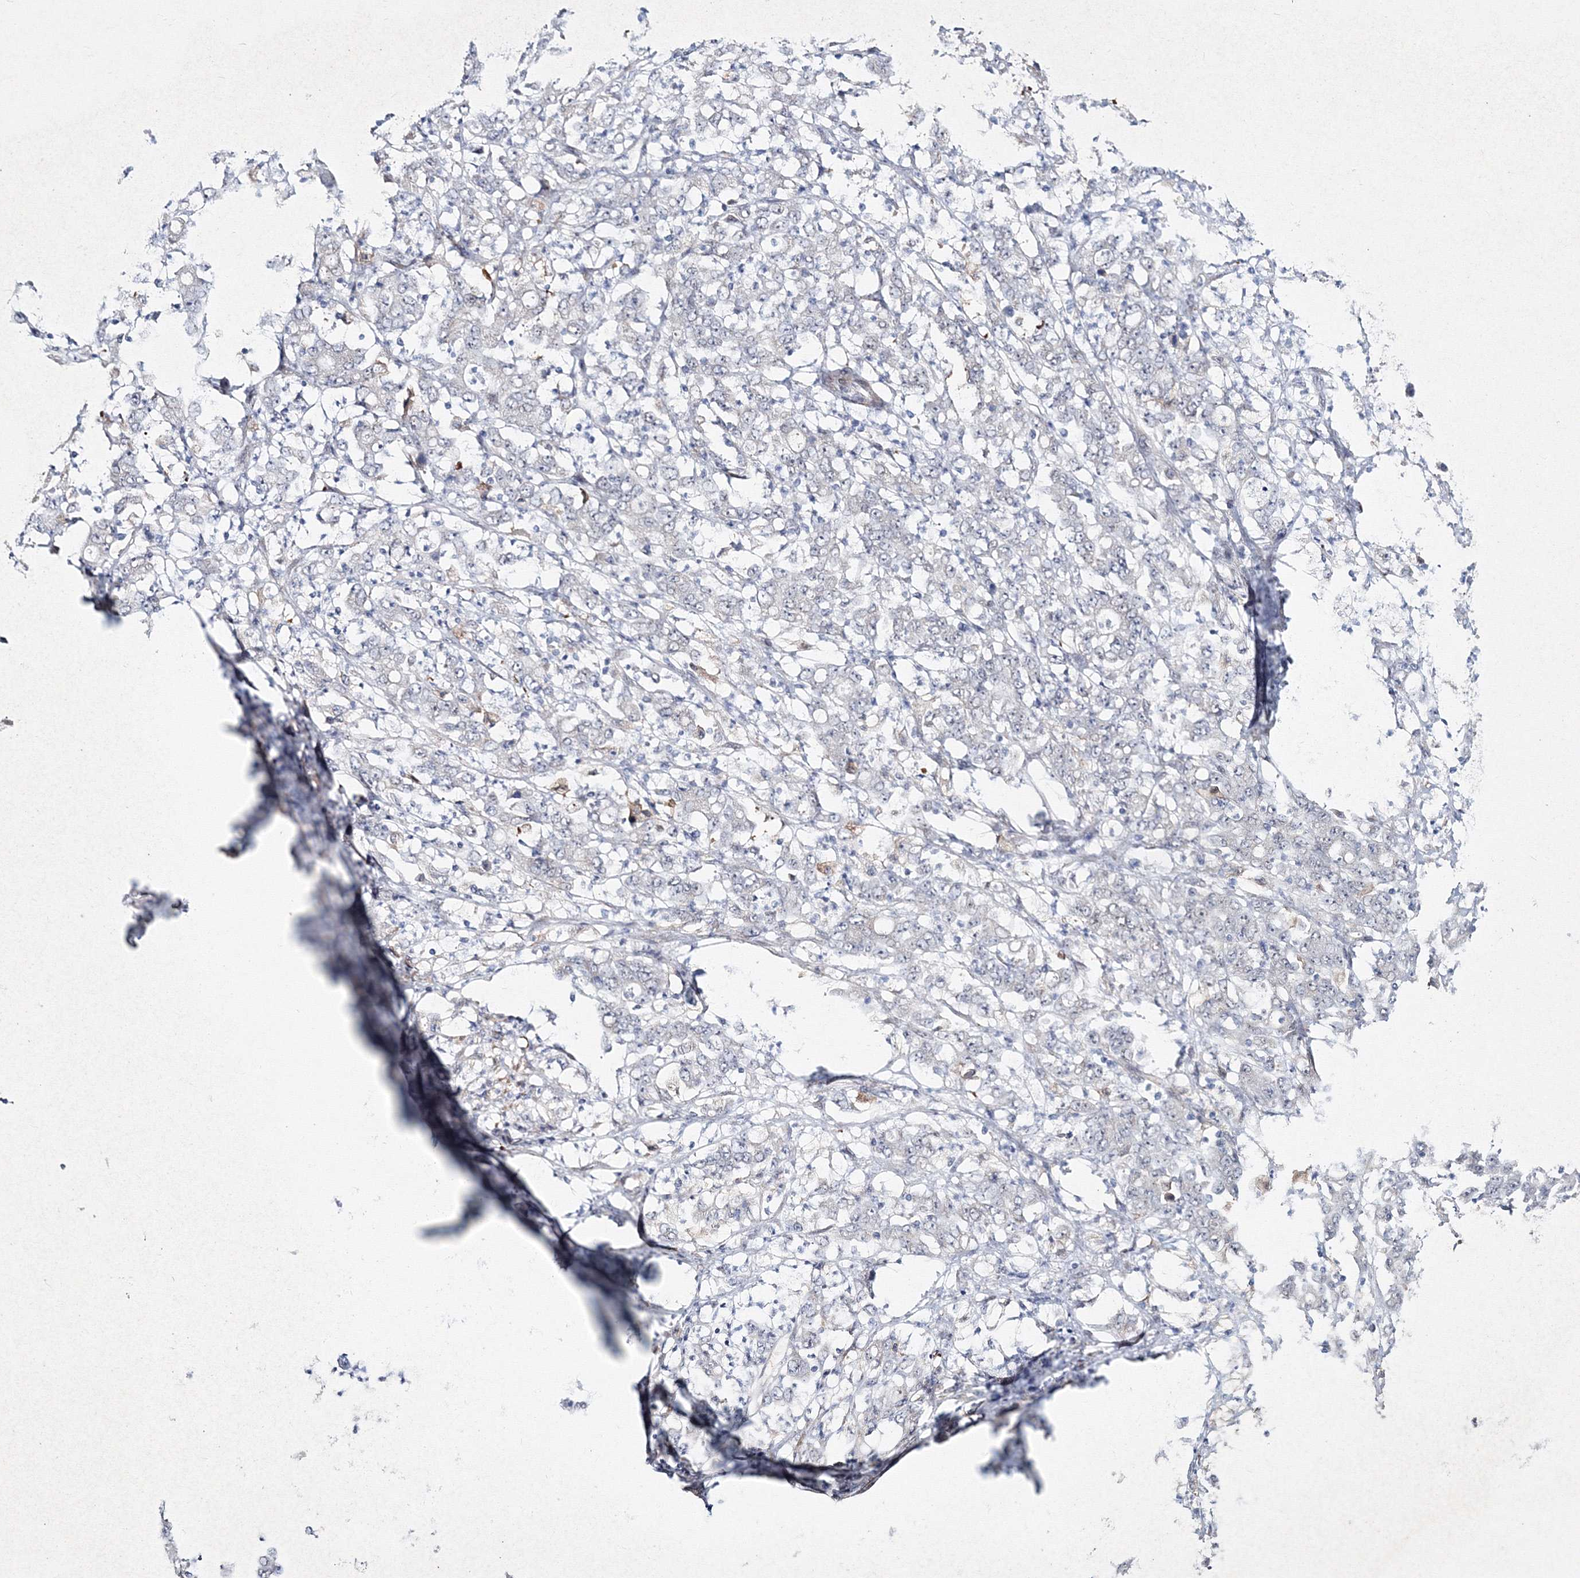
{"staining": {"intensity": "negative", "quantity": "none", "location": "none"}, "tissue": "stomach cancer", "cell_type": "Tumor cells", "image_type": "cancer", "snomed": [{"axis": "morphology", "description": "Adenocarcinoma, NOS"}, {"axis": "topography", "description": "Stomach, lower"}], "caption": "The image reveals no staining of tumor cells in stomach cancer (adenocarcinoma). (DAB (3,3'-diaminobenzidine) immunohistochemistry visualized using brightfield microscopy, high magnification).", "gene": "C11orf52", "patient": {"sex": "female", "age": 71}}